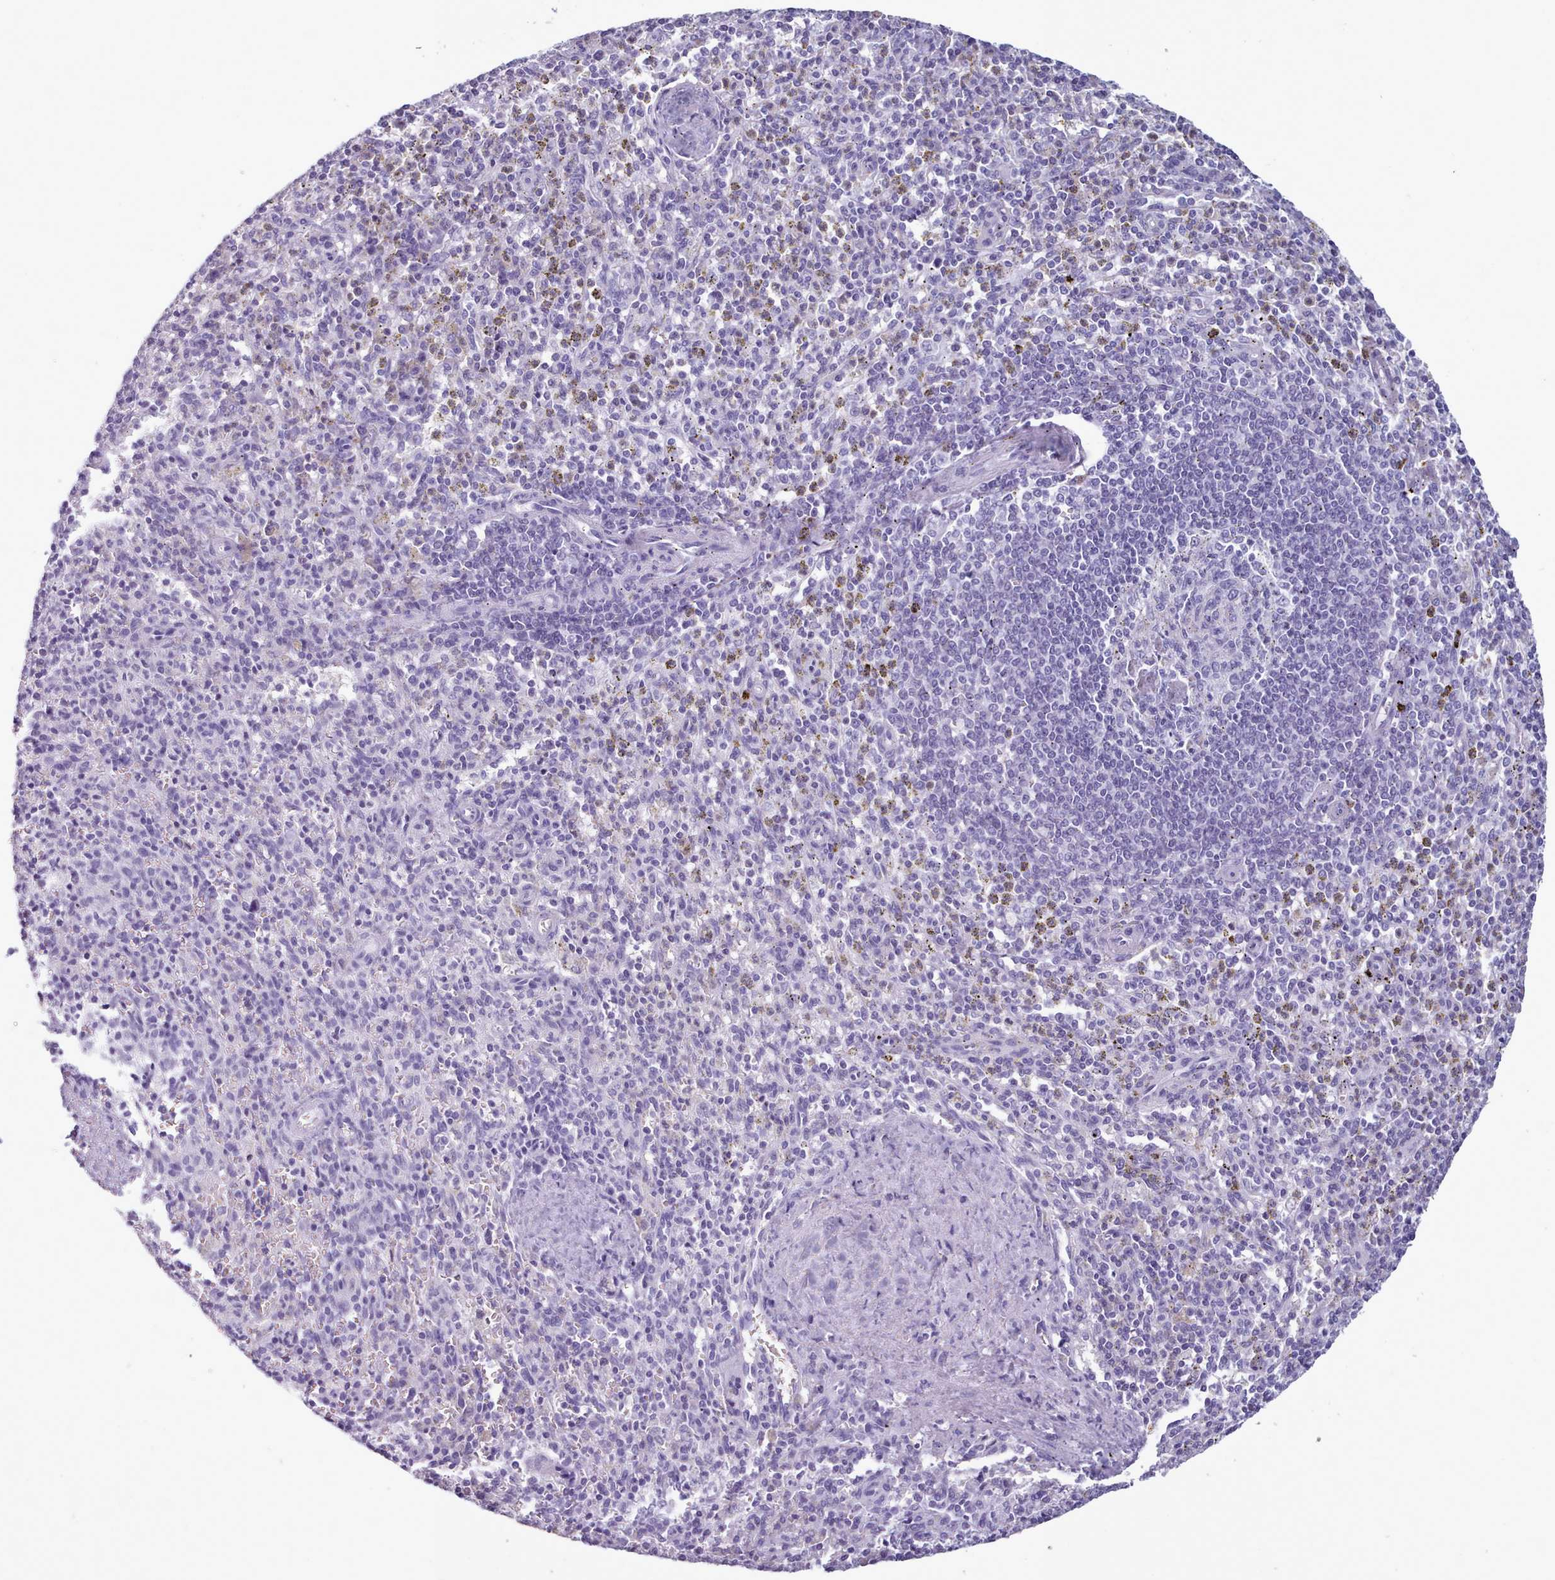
{"staining": {"intensity": "negative", "quantity": "none", "location": "none"}, "tissue": "spleen", "cell_type": "Cells in red pulp", "image_type": "normal", "snomed": [{"axis": "morphology", "description": "Normal tissue, NOS"}, {"axis": "topography", "description": "Spleen"}], "caption": "IHC micrograph of unremarkable spleen stained for a protein (brown), which reveals no expression in cells in red pulp.", "gene": "ZNF43", "patient": {"sex": "male", "age": 72}}